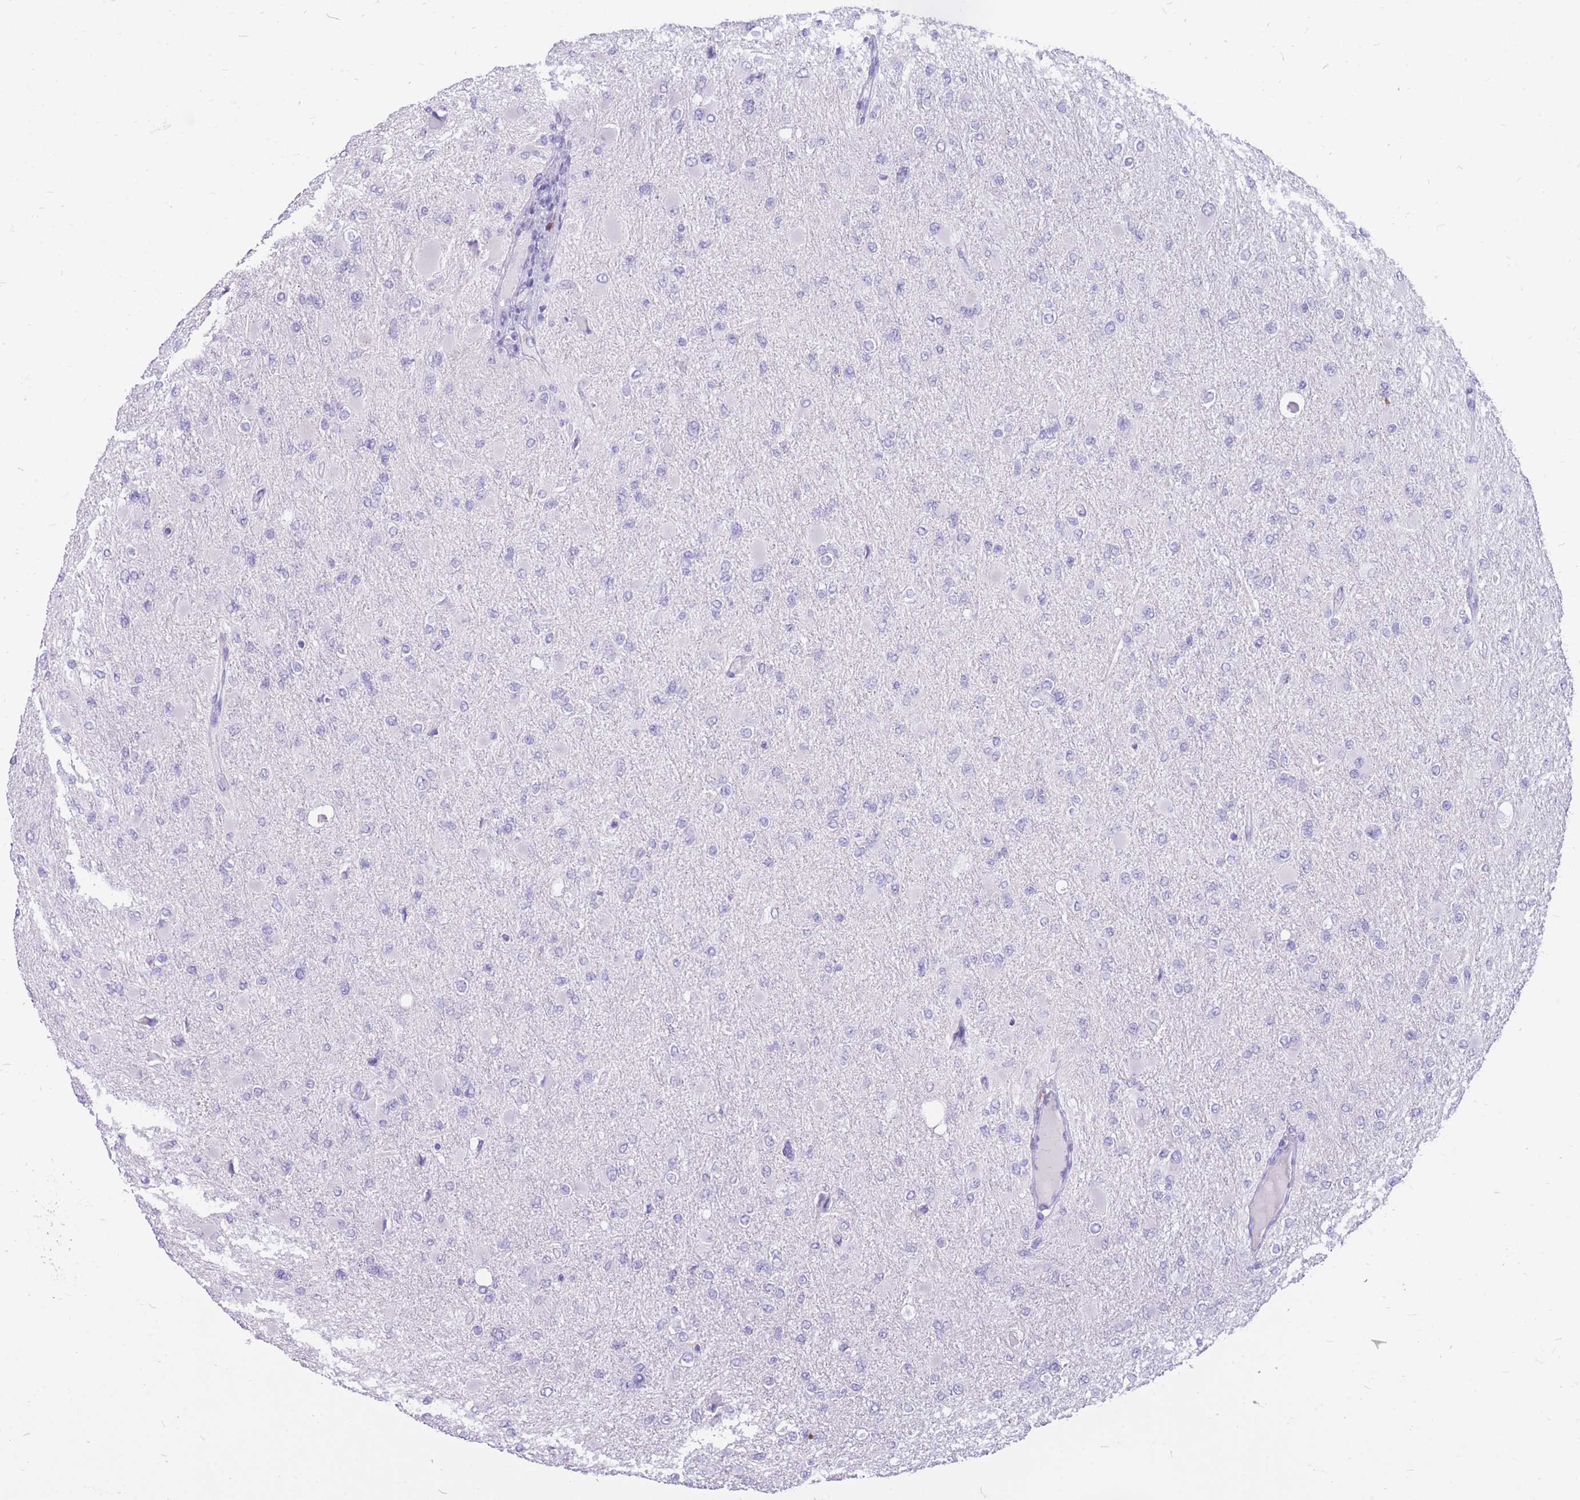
{"staining": {"intensity": "negative", "quantity": "none", "location": "none"}, "tissue": "glioma", "cell_type": "Tumor cells", "image_type": "cancer", "snomed": [{"axis": "morphology", "description": "Glioma, malignant, High grade"}, {"axis": "topography", "description": "Cerebral cortex"}], "caption": "High magnification brightfield microscopy of glioma stained with DAB (brown) and counterstained with hematoxylin (blue): tumor cells show no significant expression. The staining is performed using DAB brown chromogen with nuclei counter-stained in using hematoxylin.", "gene": "CYP21A2", "patient": {"sex": "female", "age": 36}}